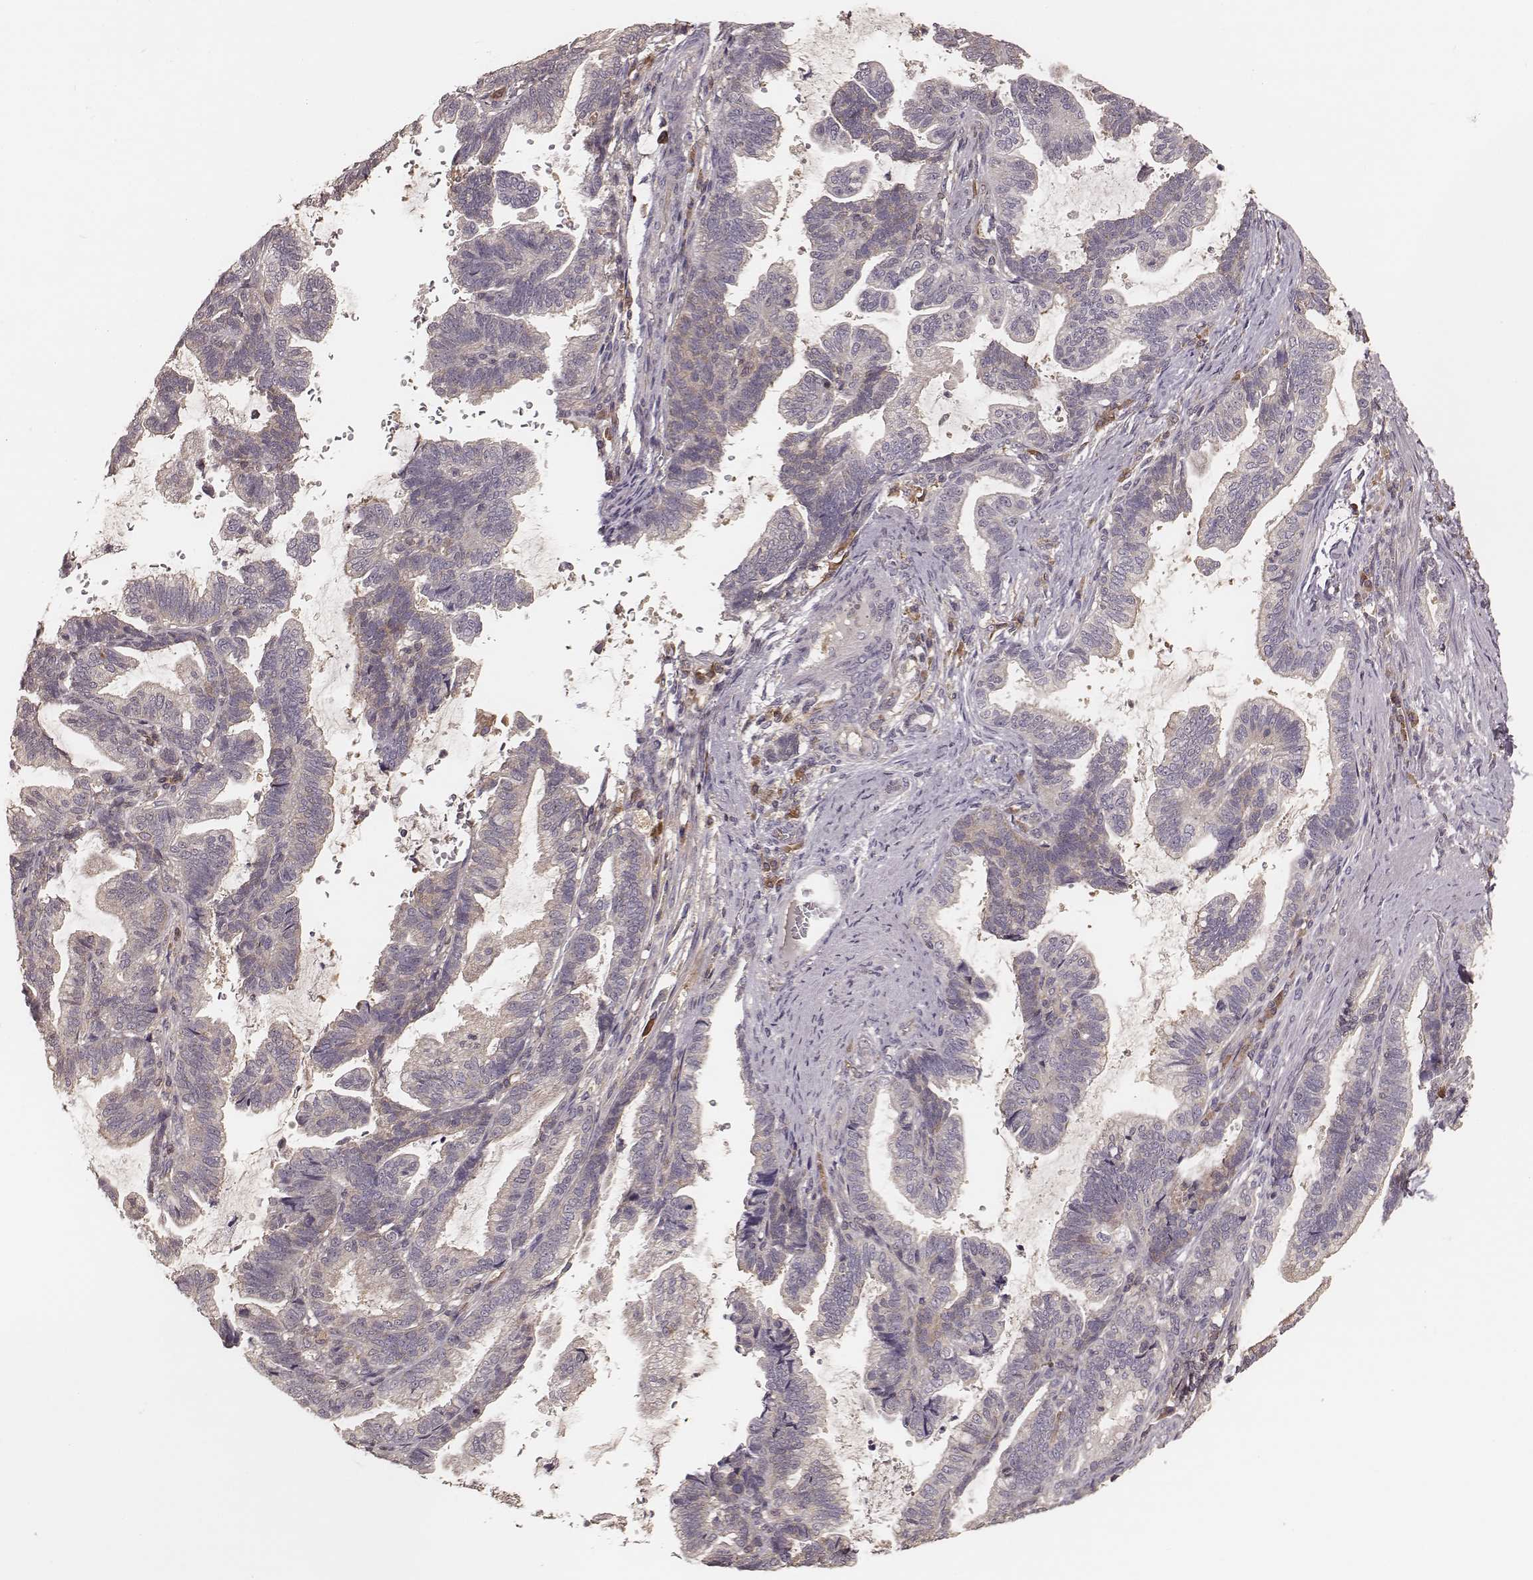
{"staining": {"intensity": "weak", "quantity": "<25%", "location": "cytoplasmic/membranous"}, "tissue": "stomach cancer", "cell_type": "Tumor cells", "image_type": "cancer", "snomed": [{"axis": "morphology", "description": "Adenocarcinoma, NOS"}, {"axis": "topography", "description": "Stomach"}], "caption": "DAB (3,3'-diaminobenzidine) immunohistochemical staining of stomach adenocarcinoma displays no significant staining in tumor cells. The staining is performed using DAB brown chromogen with nuclei counter-stained in using hematoxylin.", "gene": "CARS1", "patient": {"sex": "male", "age": 83}}